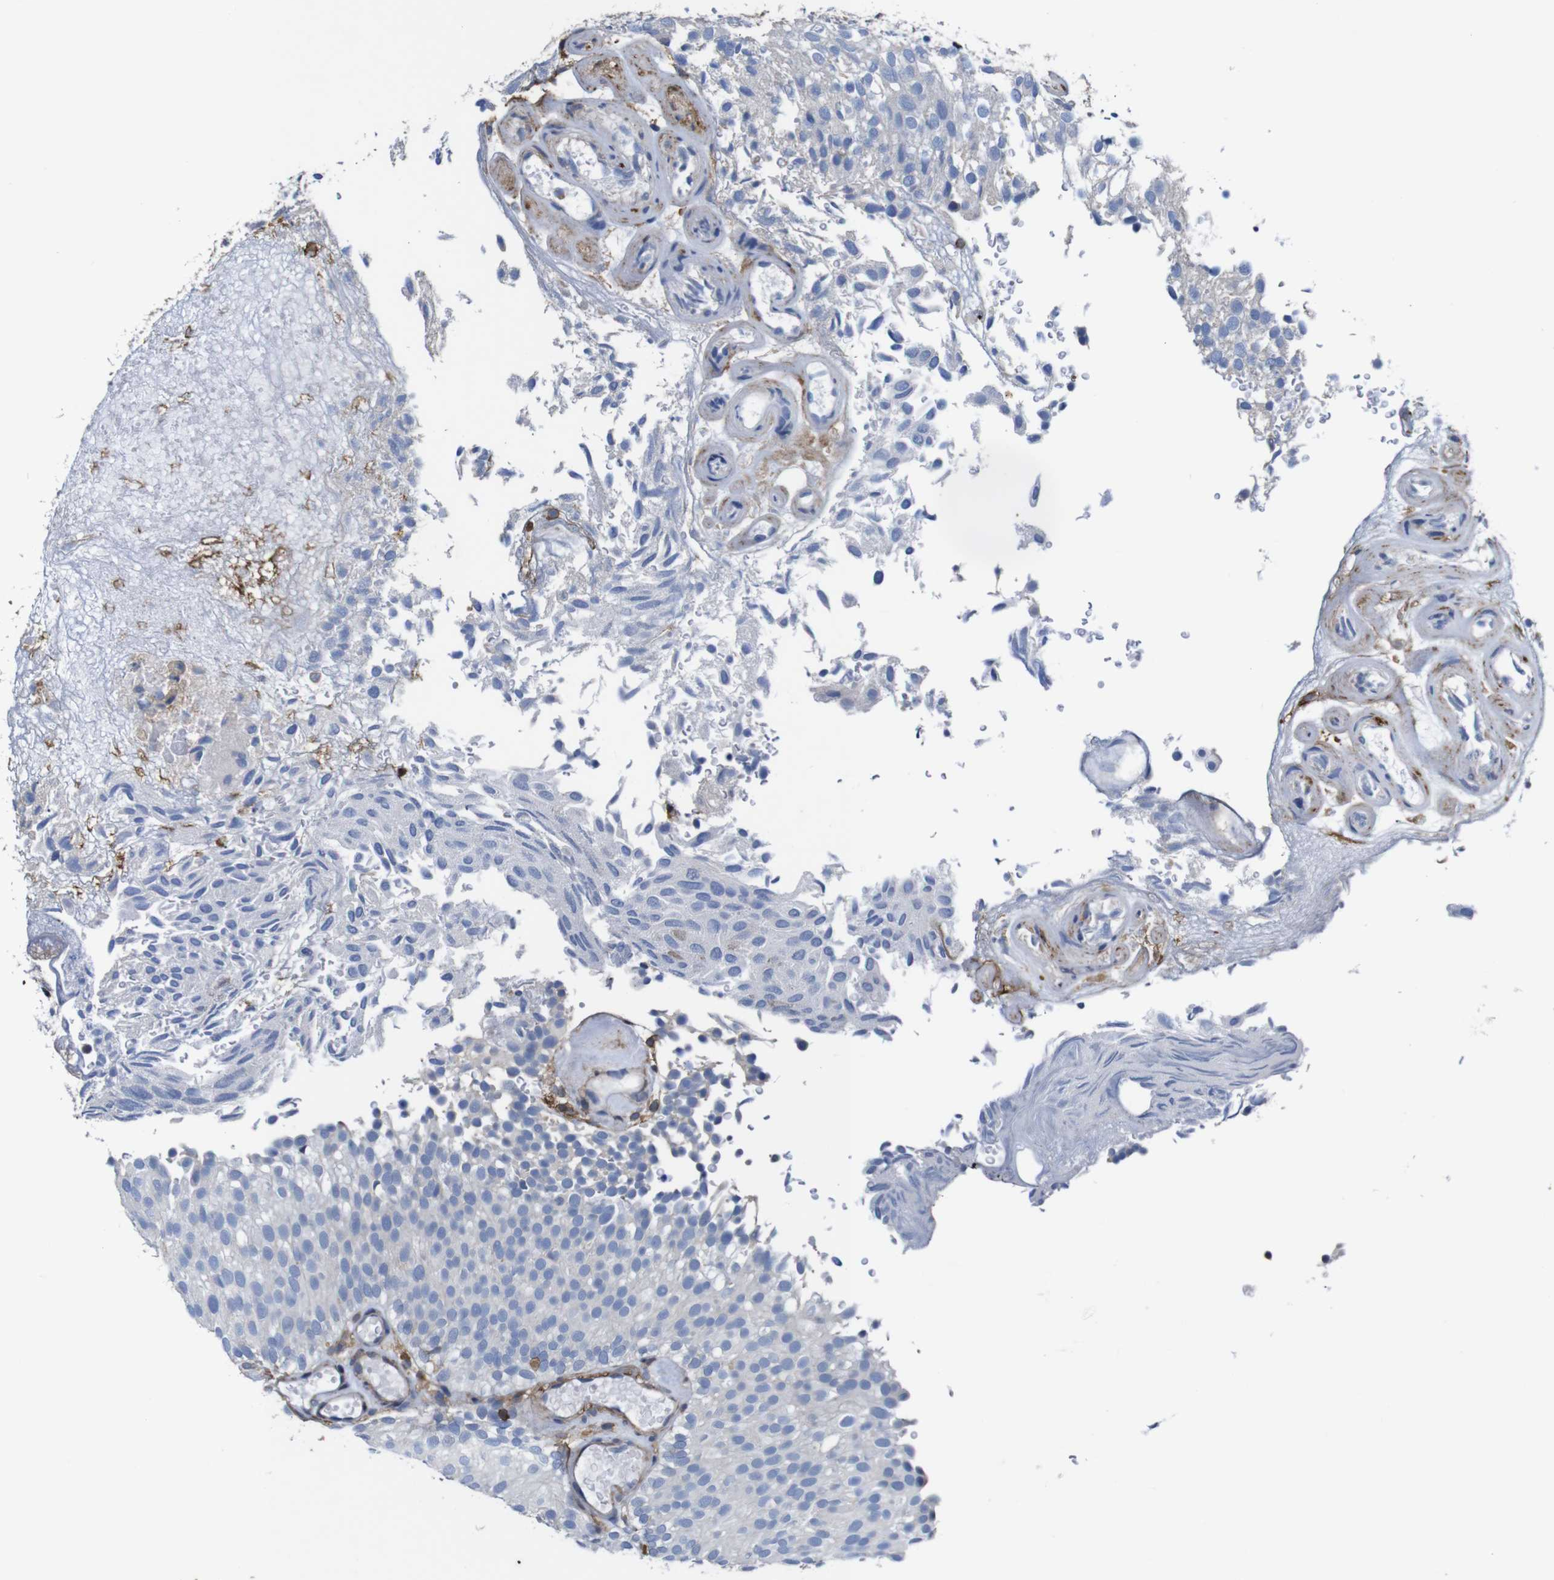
{"staining": {"intensity": "negative", "quantity": "none", "location": "none"}, "tissue": "urothelial cancer", "cell_type": "Tumor cells", "image_type": "cancer", "snomed": [{"axis": "morphology", "description": "Urothelial carcinoma, Low grade"}, {"axis": "topography", "description": "Urinary bladder"}], "caption": "Low-grade urothelial carcinoma was stained to show a protein in brown. There is no significant positivity in tumor cells.", "gene": "PI4KA", "patient": {"sex": "male", "age": 78}}